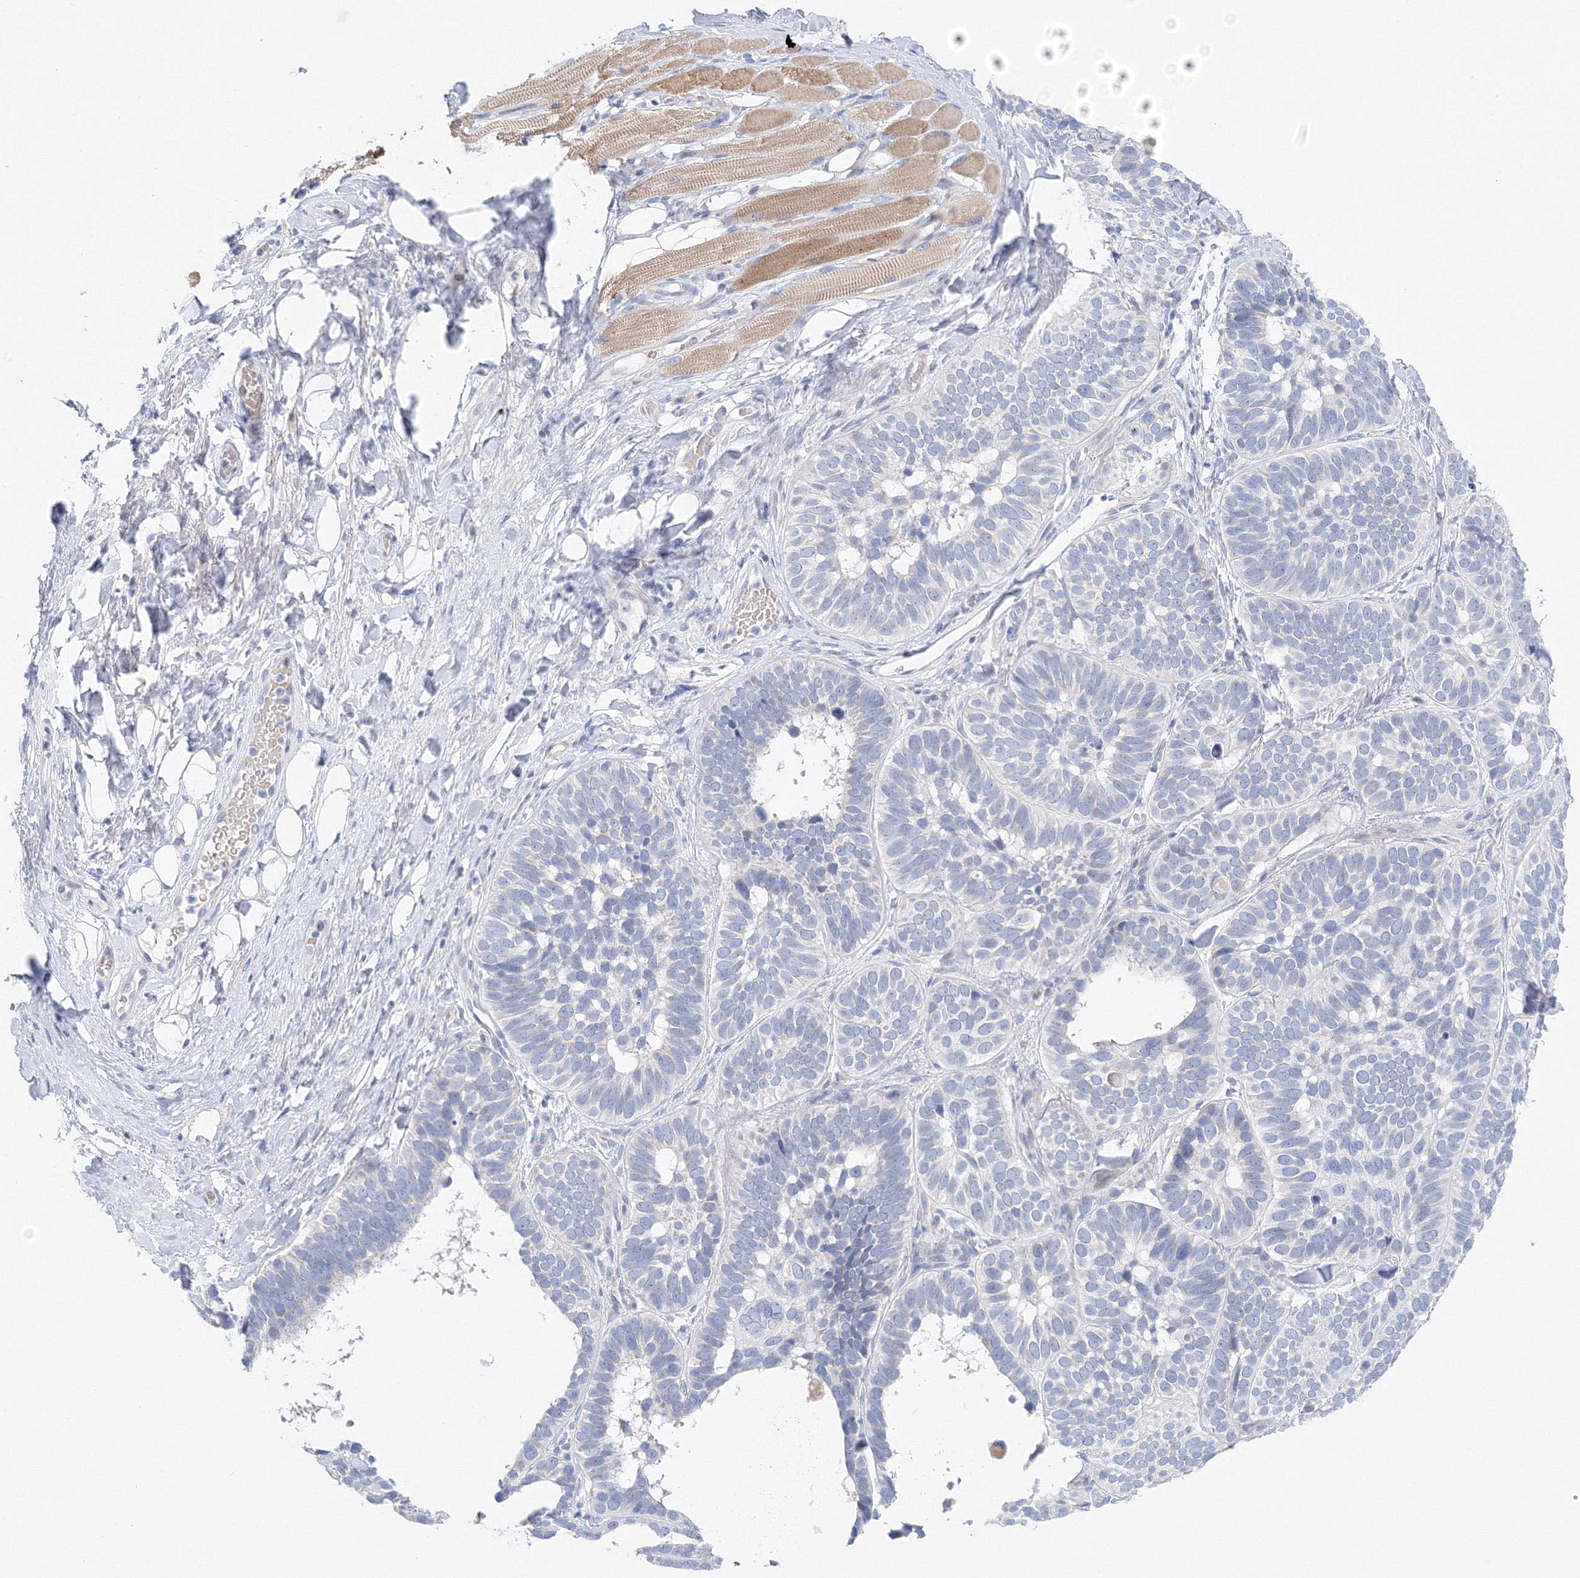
{"staining": {"intensity": "negative", "quantity": "none", "location": "none"}, "tissue": "skin cancer", "cell_type": "Tumor cells", "image_type": "cancer", "snomed": [{"axis": "morphology", "description": "Basal cell carcinoma"}, {"axis": "topography", "description": "Skin"}], "caption": "A high-resolution photomicrograph shows immunohistochemistry (IHC) staining of skin cancer, which shows no significant staining in tumor cells.", "gene": "TAMM41", "patient": {"sex": "male", "age": 62}}